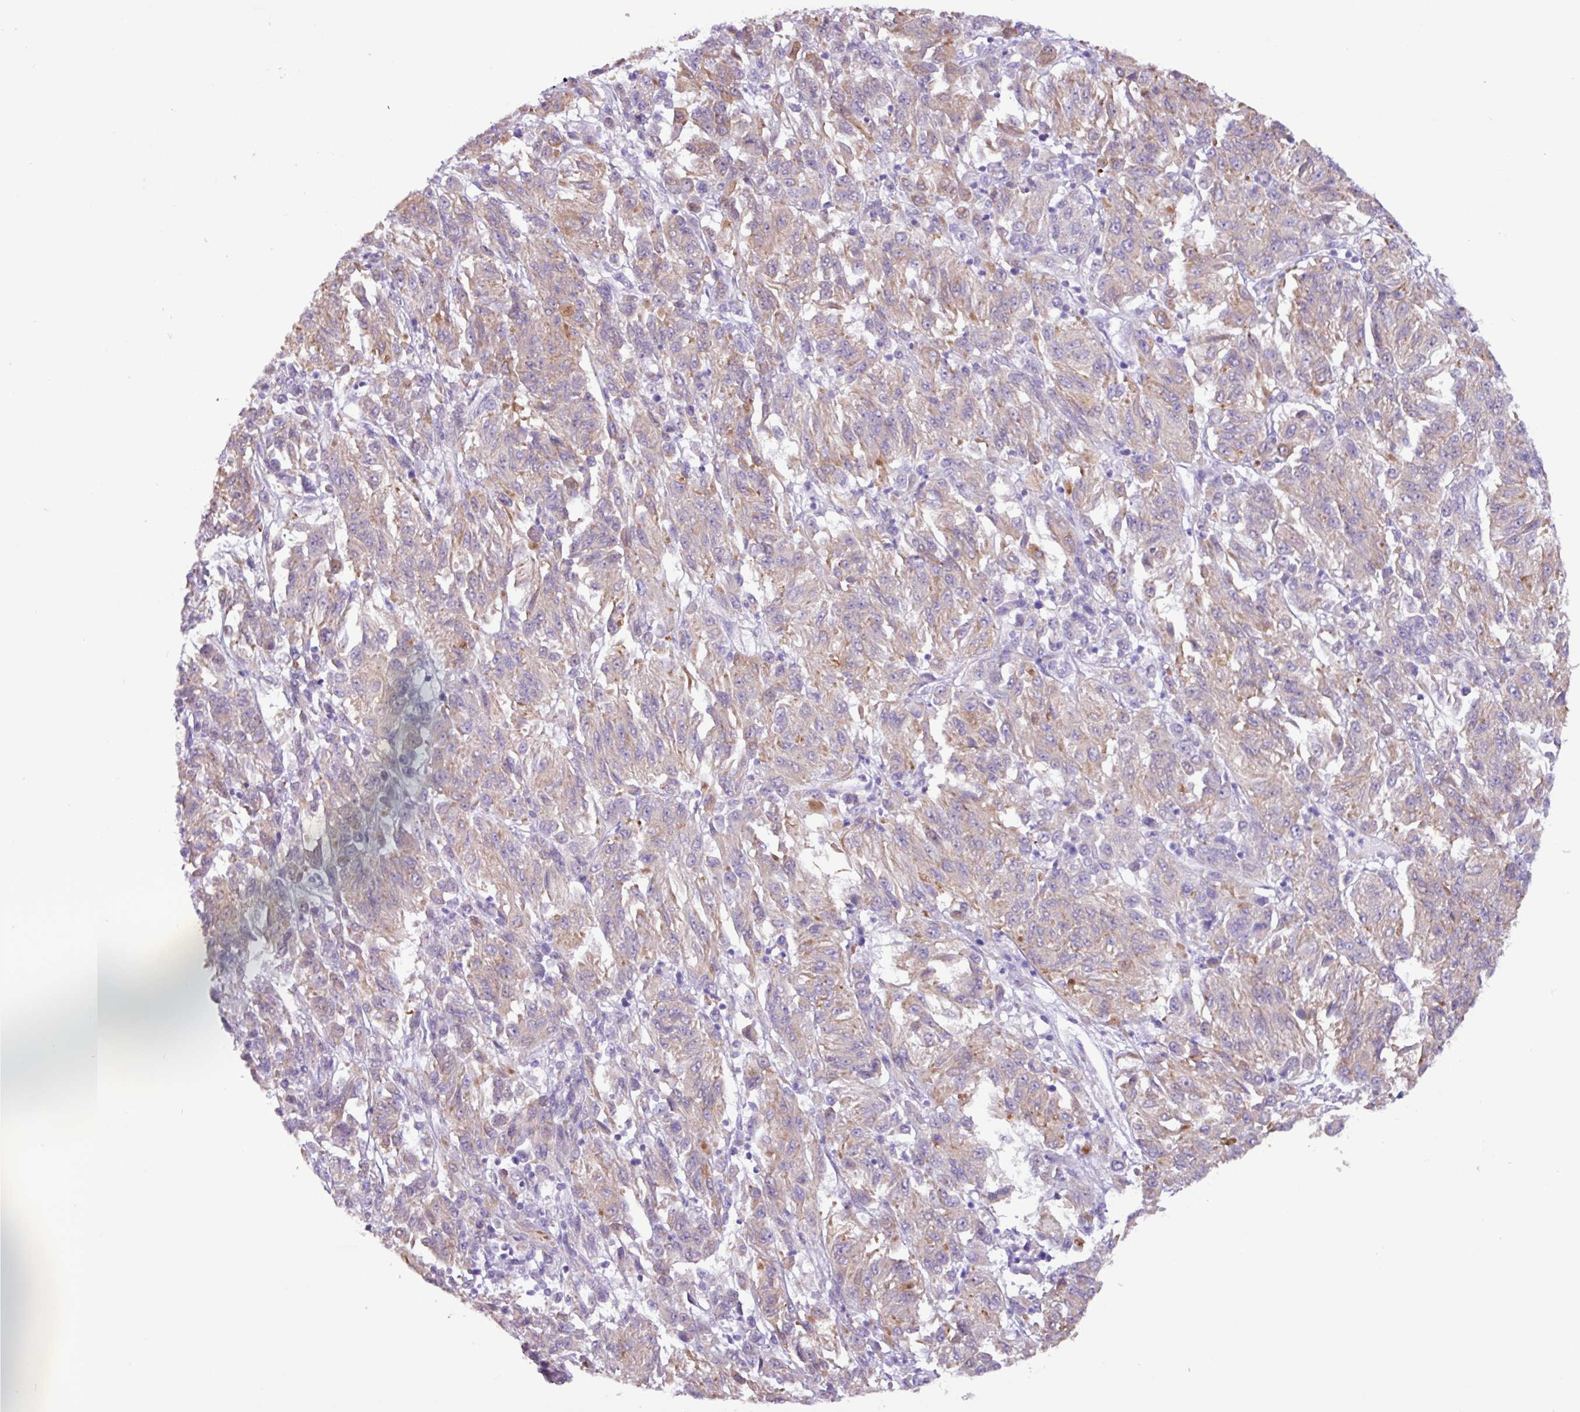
{"staining": {"intensity": "weak", "quantity": "25%-75%", "location": "cytoplasmic/membranous"}, "tissue": "melanoma", "cell_type": "Tumor cells", "image_type": "cancer", "snomed": [{"axis": "morphology", "description": "Malignant melanoma, Metastatic site"}, {"axis": "topography", "description": "Lung"}], "caption": "A brown stain labels weak cytoplasmic/membranous staining of a protein in melanoma tumor cells.", "gene": "SLC38A1", "patient": {"sex": "male", "age": 64}}